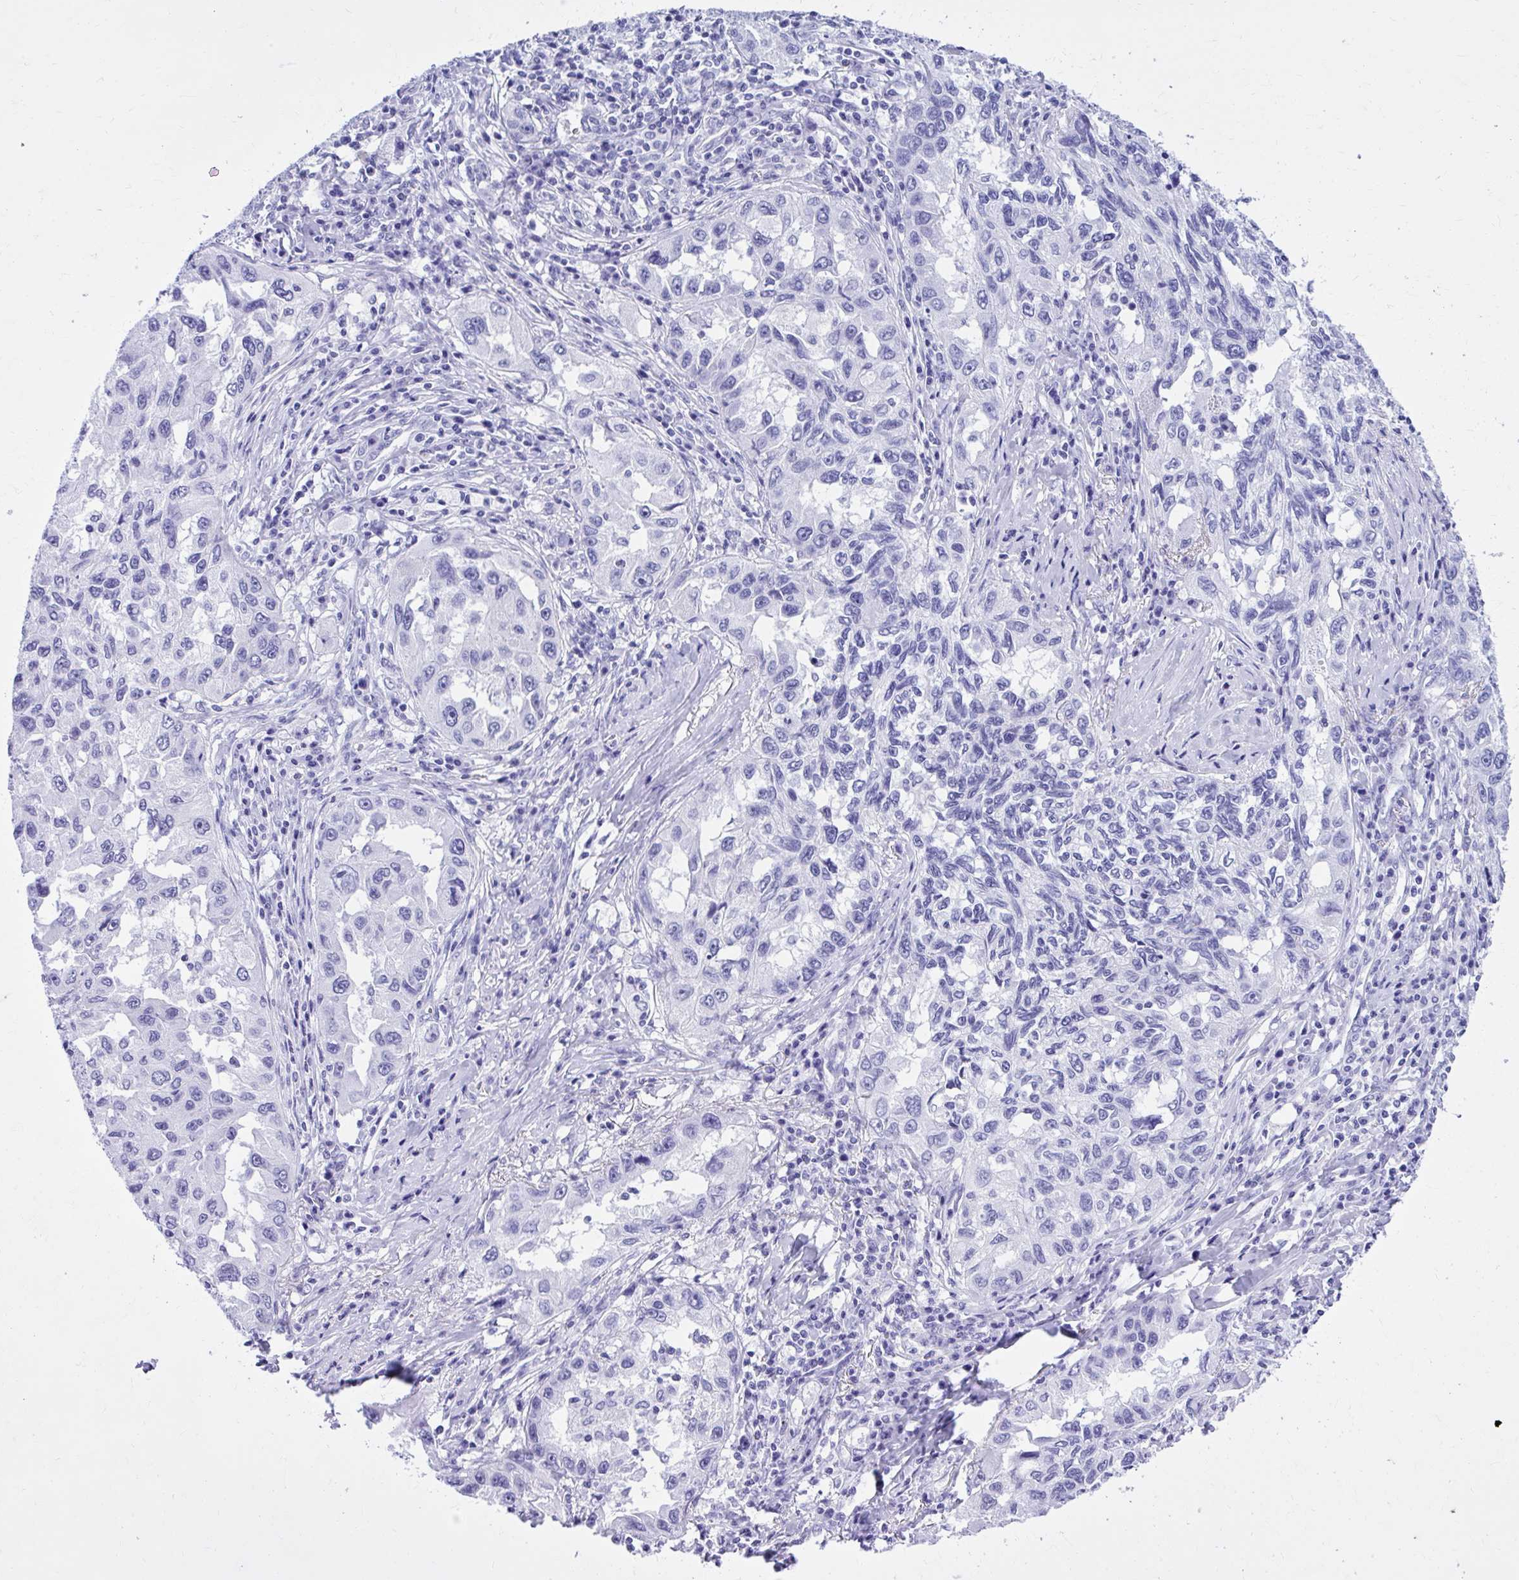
{"staining": {"intensity": "negative", "quantity": "none", "location": "none"}, "tissue": "lung cancer", "cell_type": "Tumor cells", "image_type": "cancer", "snomed": [{"axis": "morphology", "description": "Adenocarcinoma, NOS"}, {"axis": "topography", "description": "Lung"}], "caption": "Immunohistochemistry photomicrograph of neoplastic tissue: human lung cancer stained with DAB demonstrates no significant protein positivity in tumor cells. (DAB (3,3'-diaminobenzidine) immunohistochemistry (IHC), high magnification).", "gene": "RASL11B", "patient": {"sex": "female", "age": 73}}